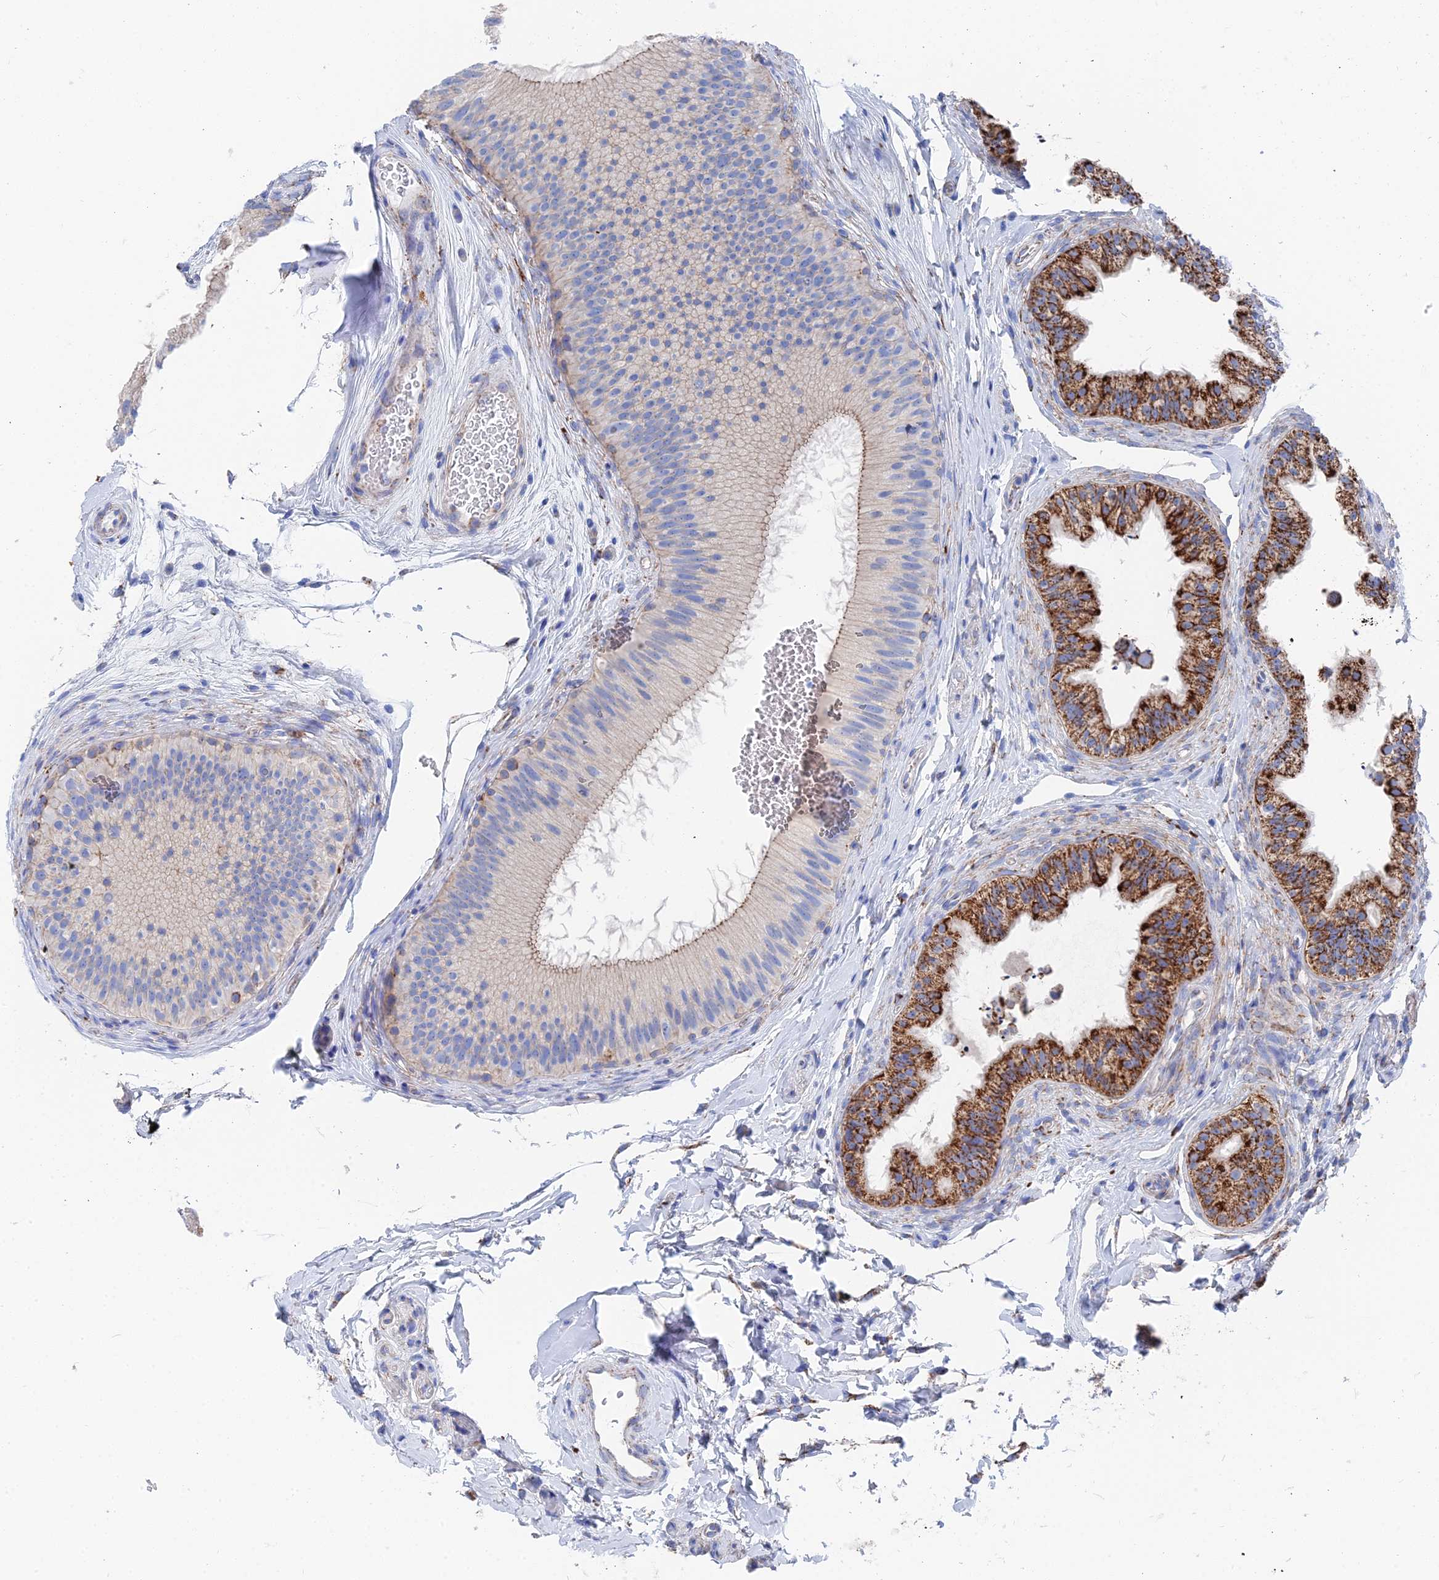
{"staining": {"intensity": "strong", "quantity": "25%-75%", "location": "cytoplasmic/membranous"}, "tissue": "epididymis", "cell_type": "Glandular cells", "image_type": "normal", "snomed": [{"axis": "morphology", "description": "Normal tissue, NOS"}, {"axis": "topography", "description": "Epididymis"}], "caption": "Normal epididymis reveals strong cytoplasmic/membranous staining in approximately 25%-75% of glandular cells.", "gene": "IFT80", "patient": {"sex": "male", "age": 45}}